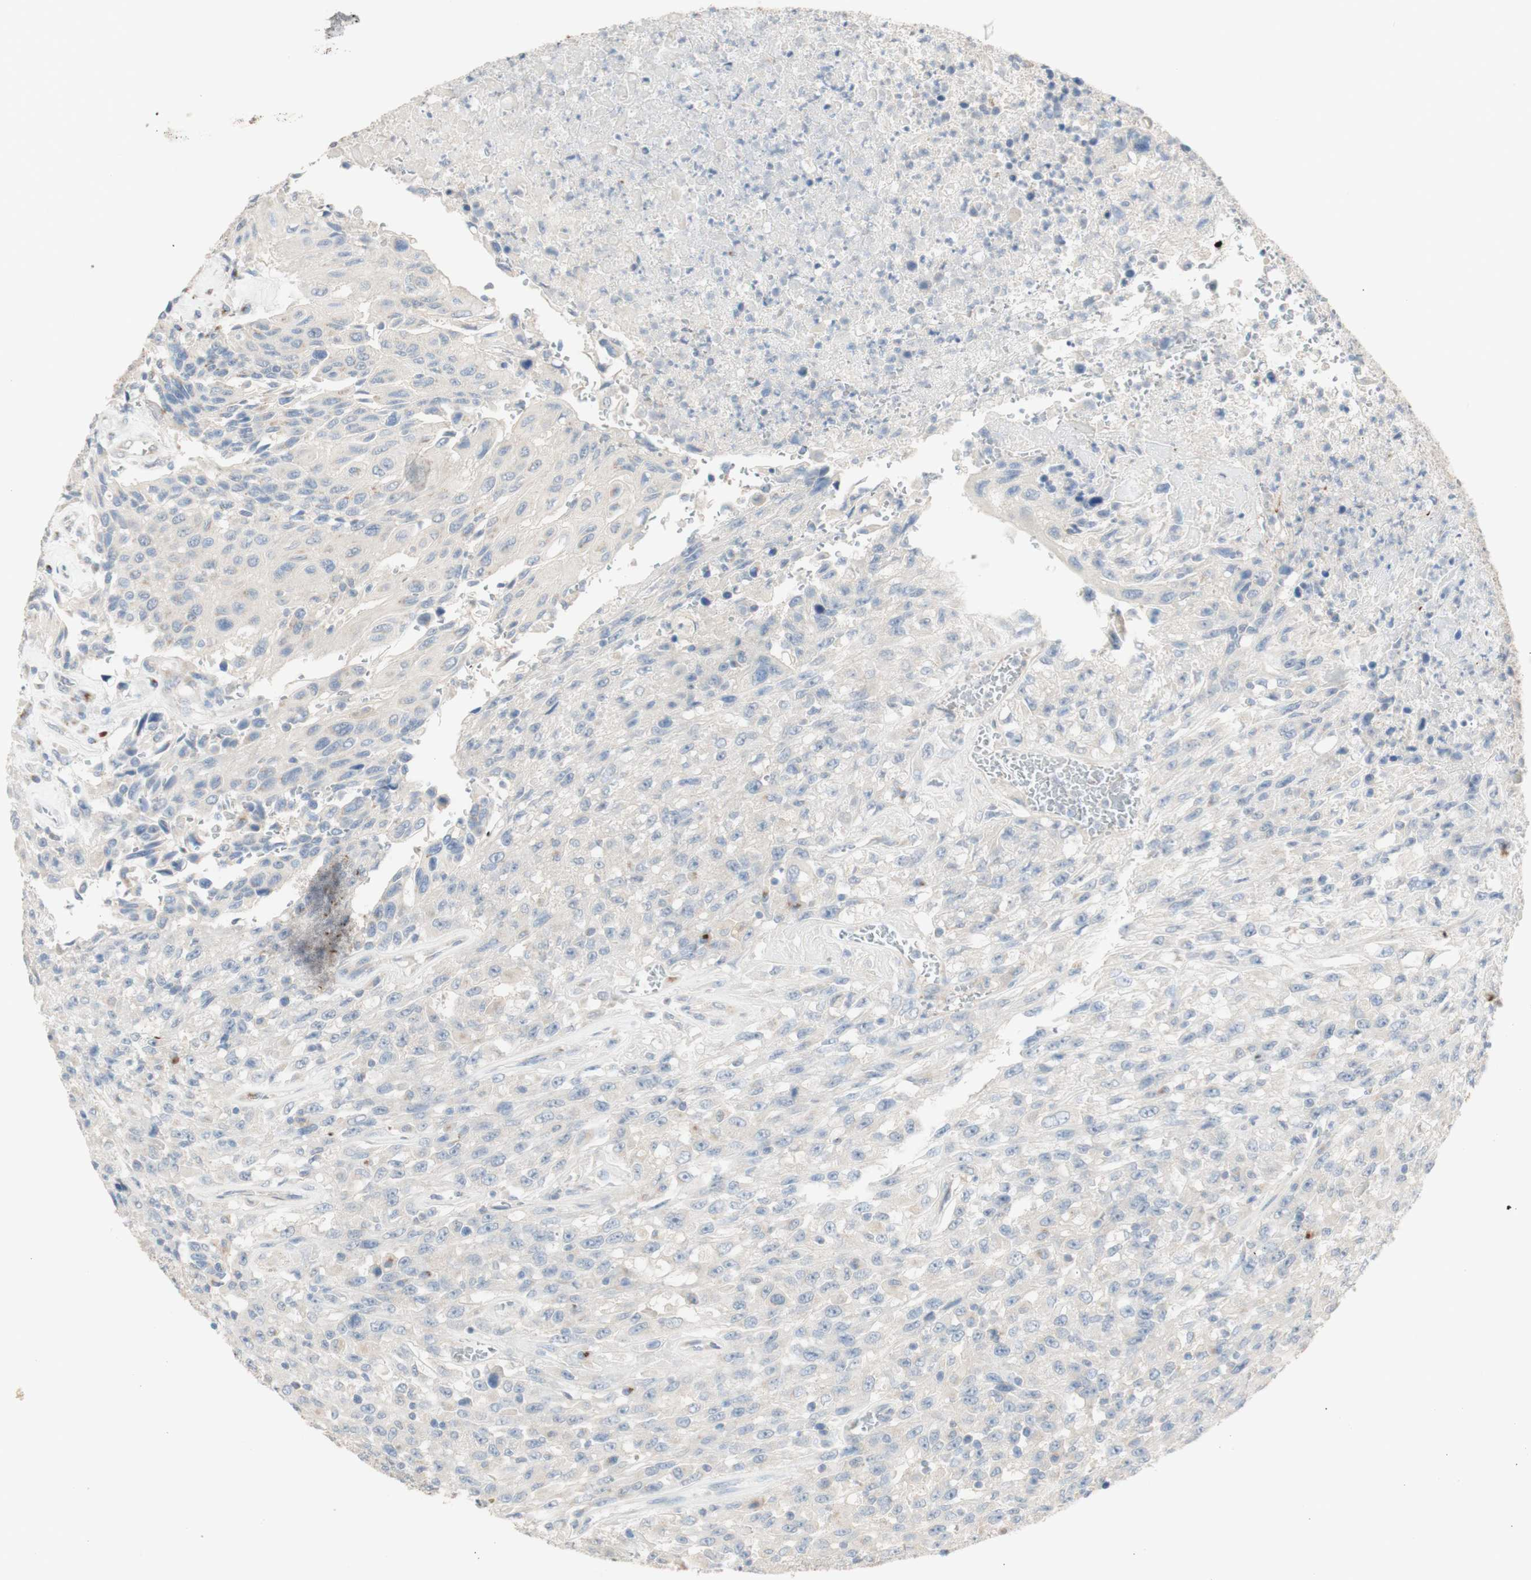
{"staining": {"intensity": "negative", "quantity": "none", "location": "none"}, "tissue": "urothelial cancer", "cell_type": "Tumor cells", "image_type": "cancer", "snomed": [{"axis": "morphology", "description": "Urothelial carcinoma, High grade"}, {"axis": "topography", "description": "Urinary bladder"}], "caption": "A histopathology image of human urothelial cancer is negative for staining in tumor cells.", "gene": "MANEA", "patient": {"sex": "male", "age": 66}}